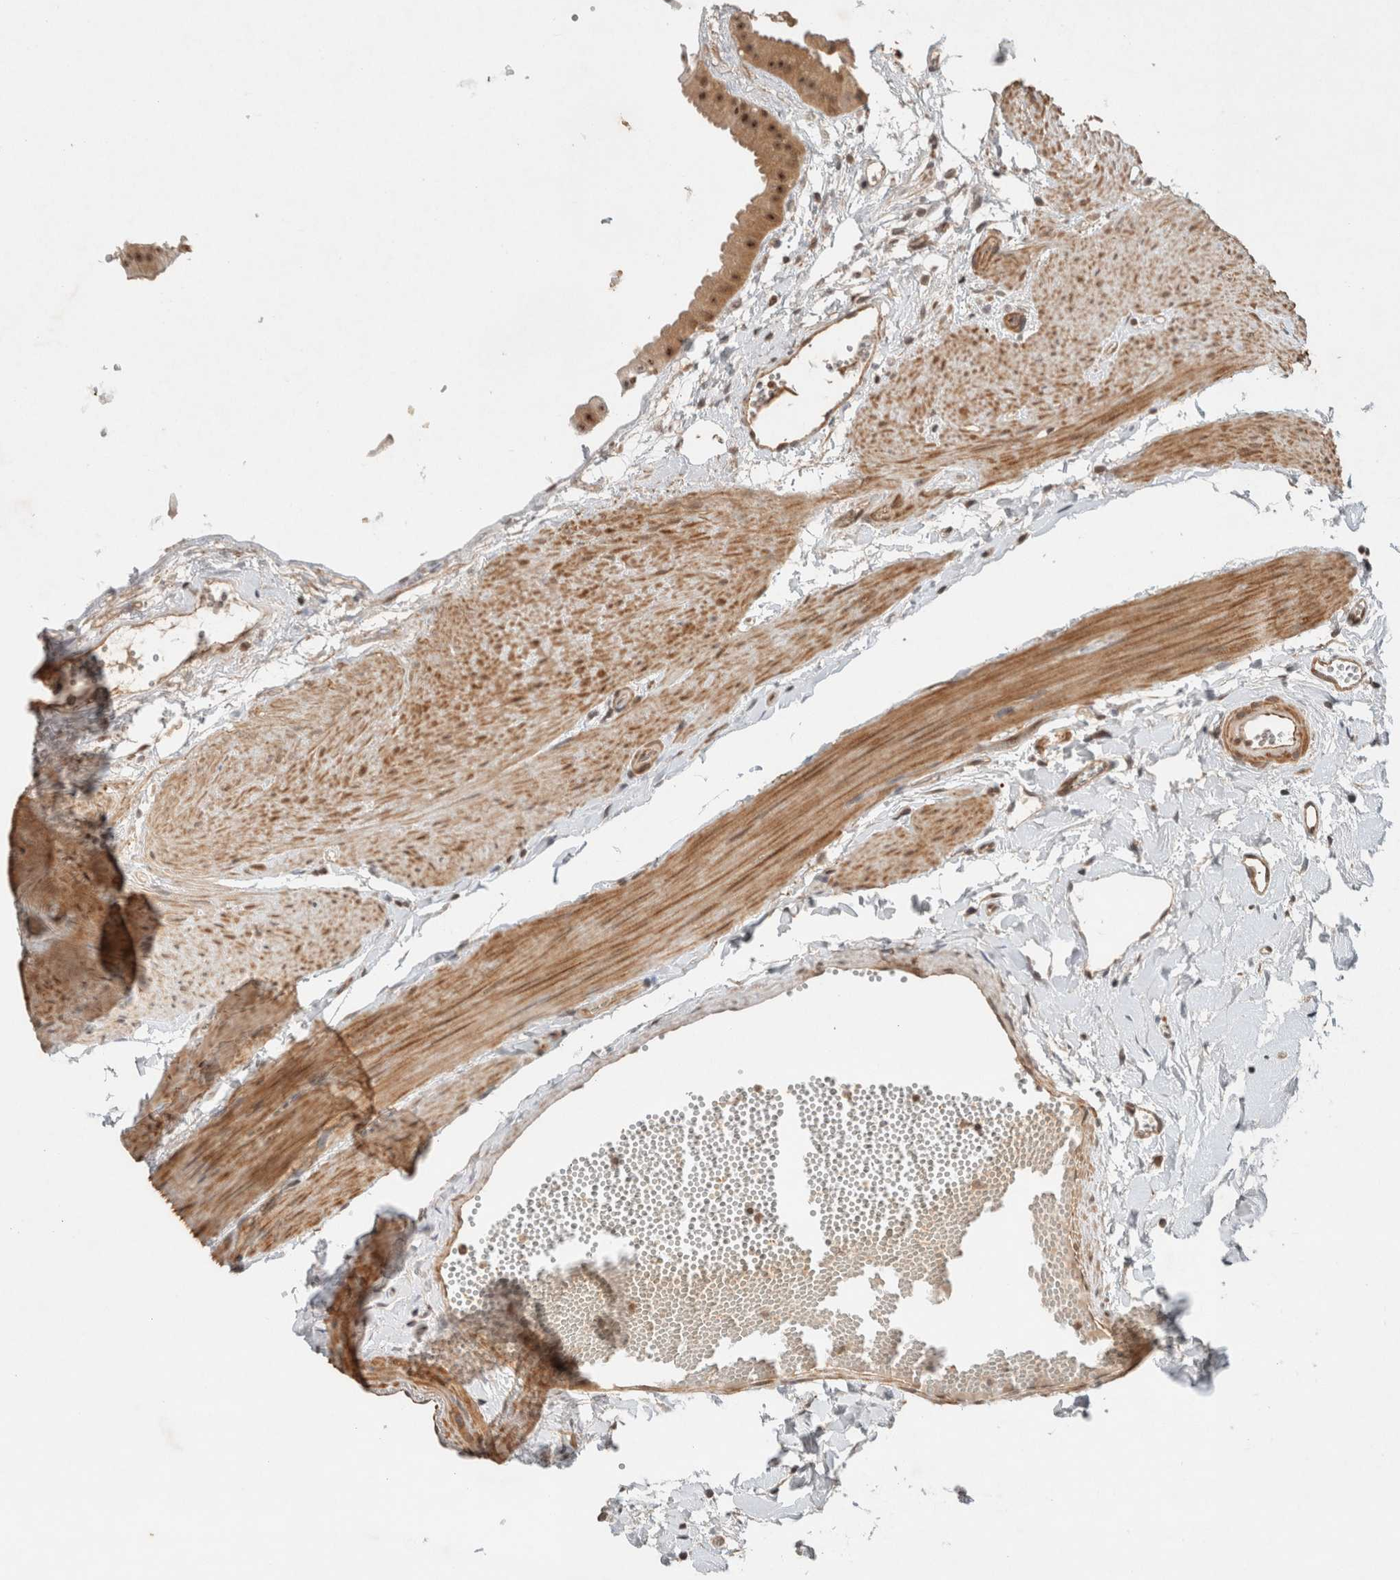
{"staining": {"intensity": "moderate", "quantity": ">75%", "location": "cytoplasmic/membranous,nuclear"}, "tissue": "gallbladder", "cell_type": "Glandular cells", "image_type": "normal", "snomed": [{"axis": "morphology", "description": "Normal tissue, NOS"}, {"axis": "topography", "description": "Gallbladder"}], "caption": "Unremarkable gallbladder exhibits moderate cytoplasmic/membranous,nuclear expression in approximately >75% of glandular cells Nuclei are stained in blue..", "gene": "CAAP1", "patient": {"sex": "female", "age": 64}}